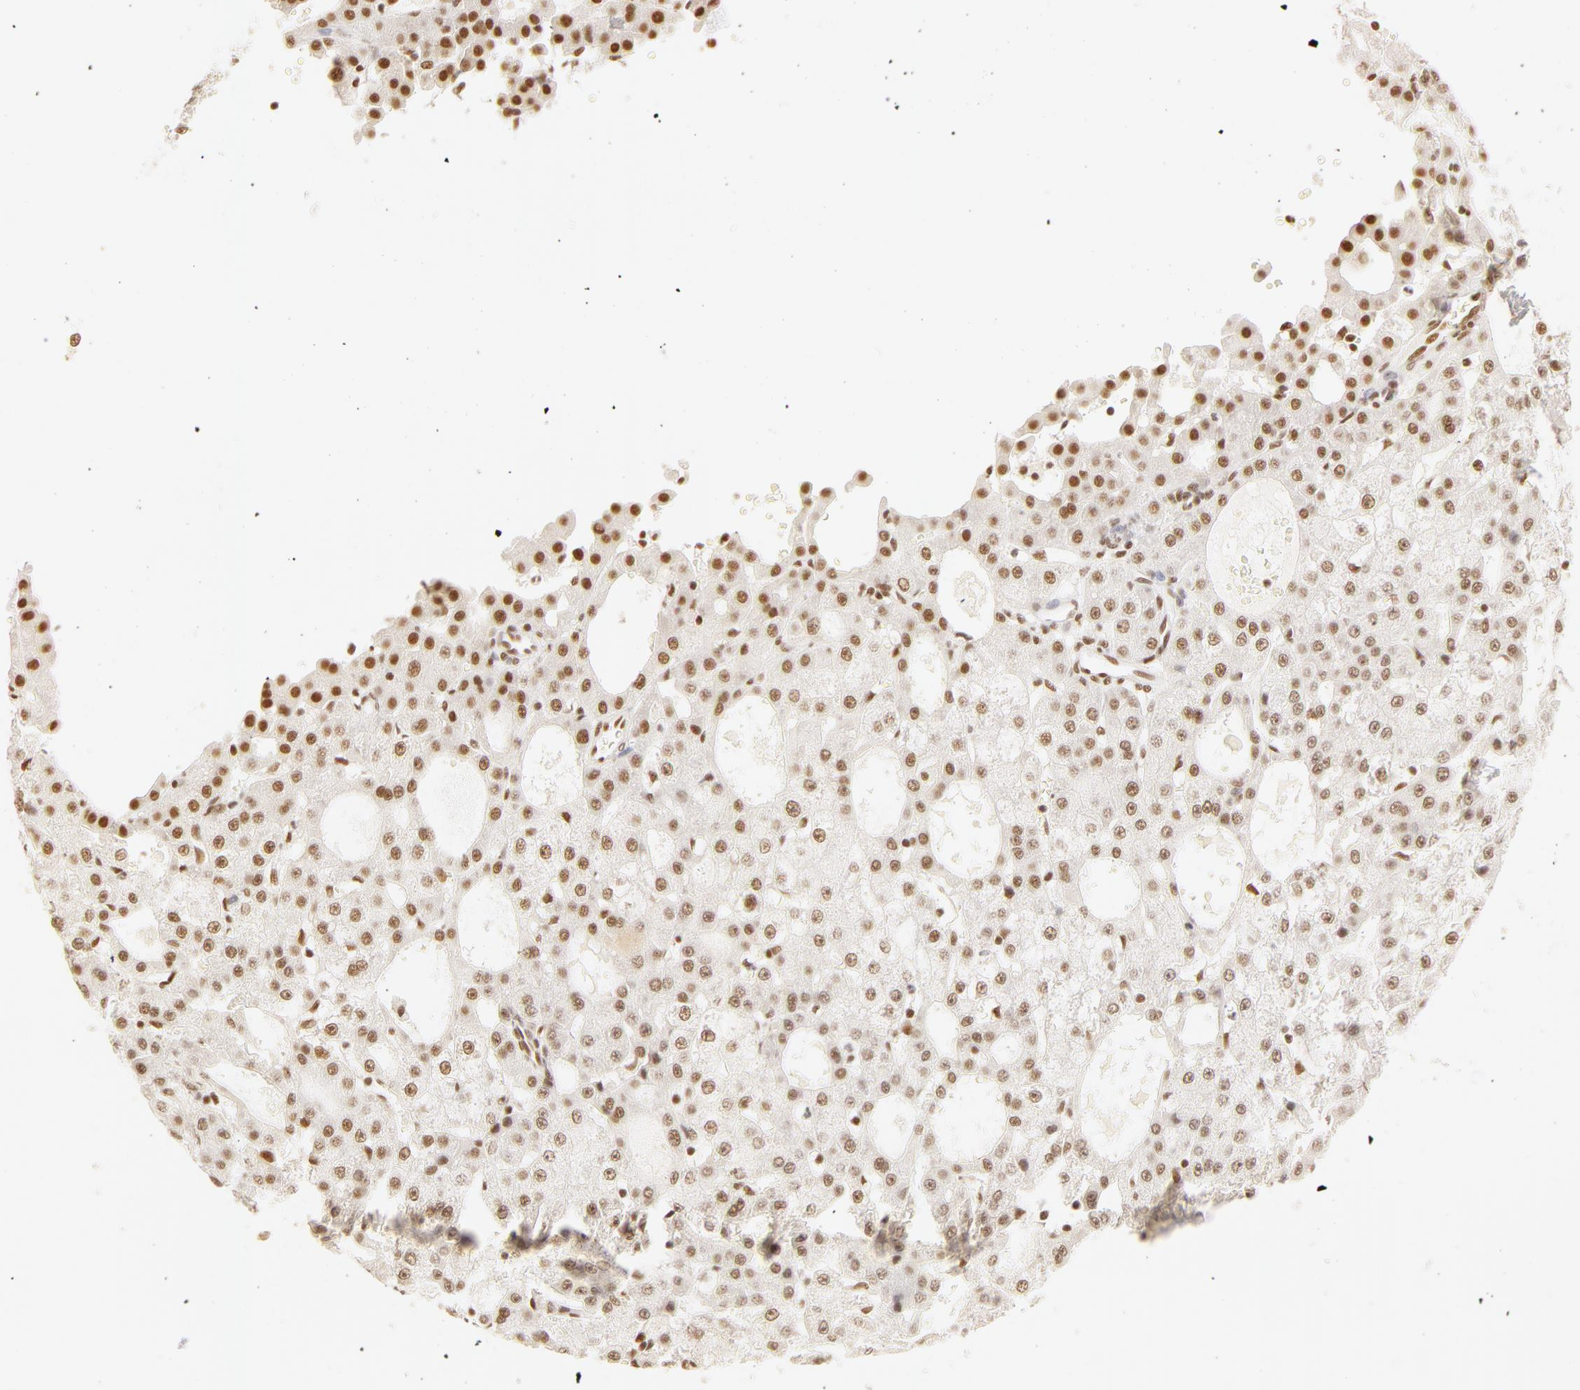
{"staining": {"intensity": "weak", "quantity": ">75%", "location": "nuclear"}, "tissue": "liver cancer", "cell_type": "Tumor cells", "image_type": "cancer", "snomed": [{"axis": "morphology", "description": "Carcinoma, Hepatocellular, NOS"}, {"axis": "topography", "description": "Liver"}], "caption": "Immunohistochemistry (IHC) staining of liver hepatocellular carcinoma, which reveals low levels of weak nuclear staining in about >75% of tumor cells indicating weak nuclear protein positivity. The staining was performed using DAB (3,3'-diaminobenzidine) (brown) for protein detection and nuclei were counterstained in hematoxylin (blue).", "gene": "RBM39", "patient": {"sex": "male", "age": 47}}